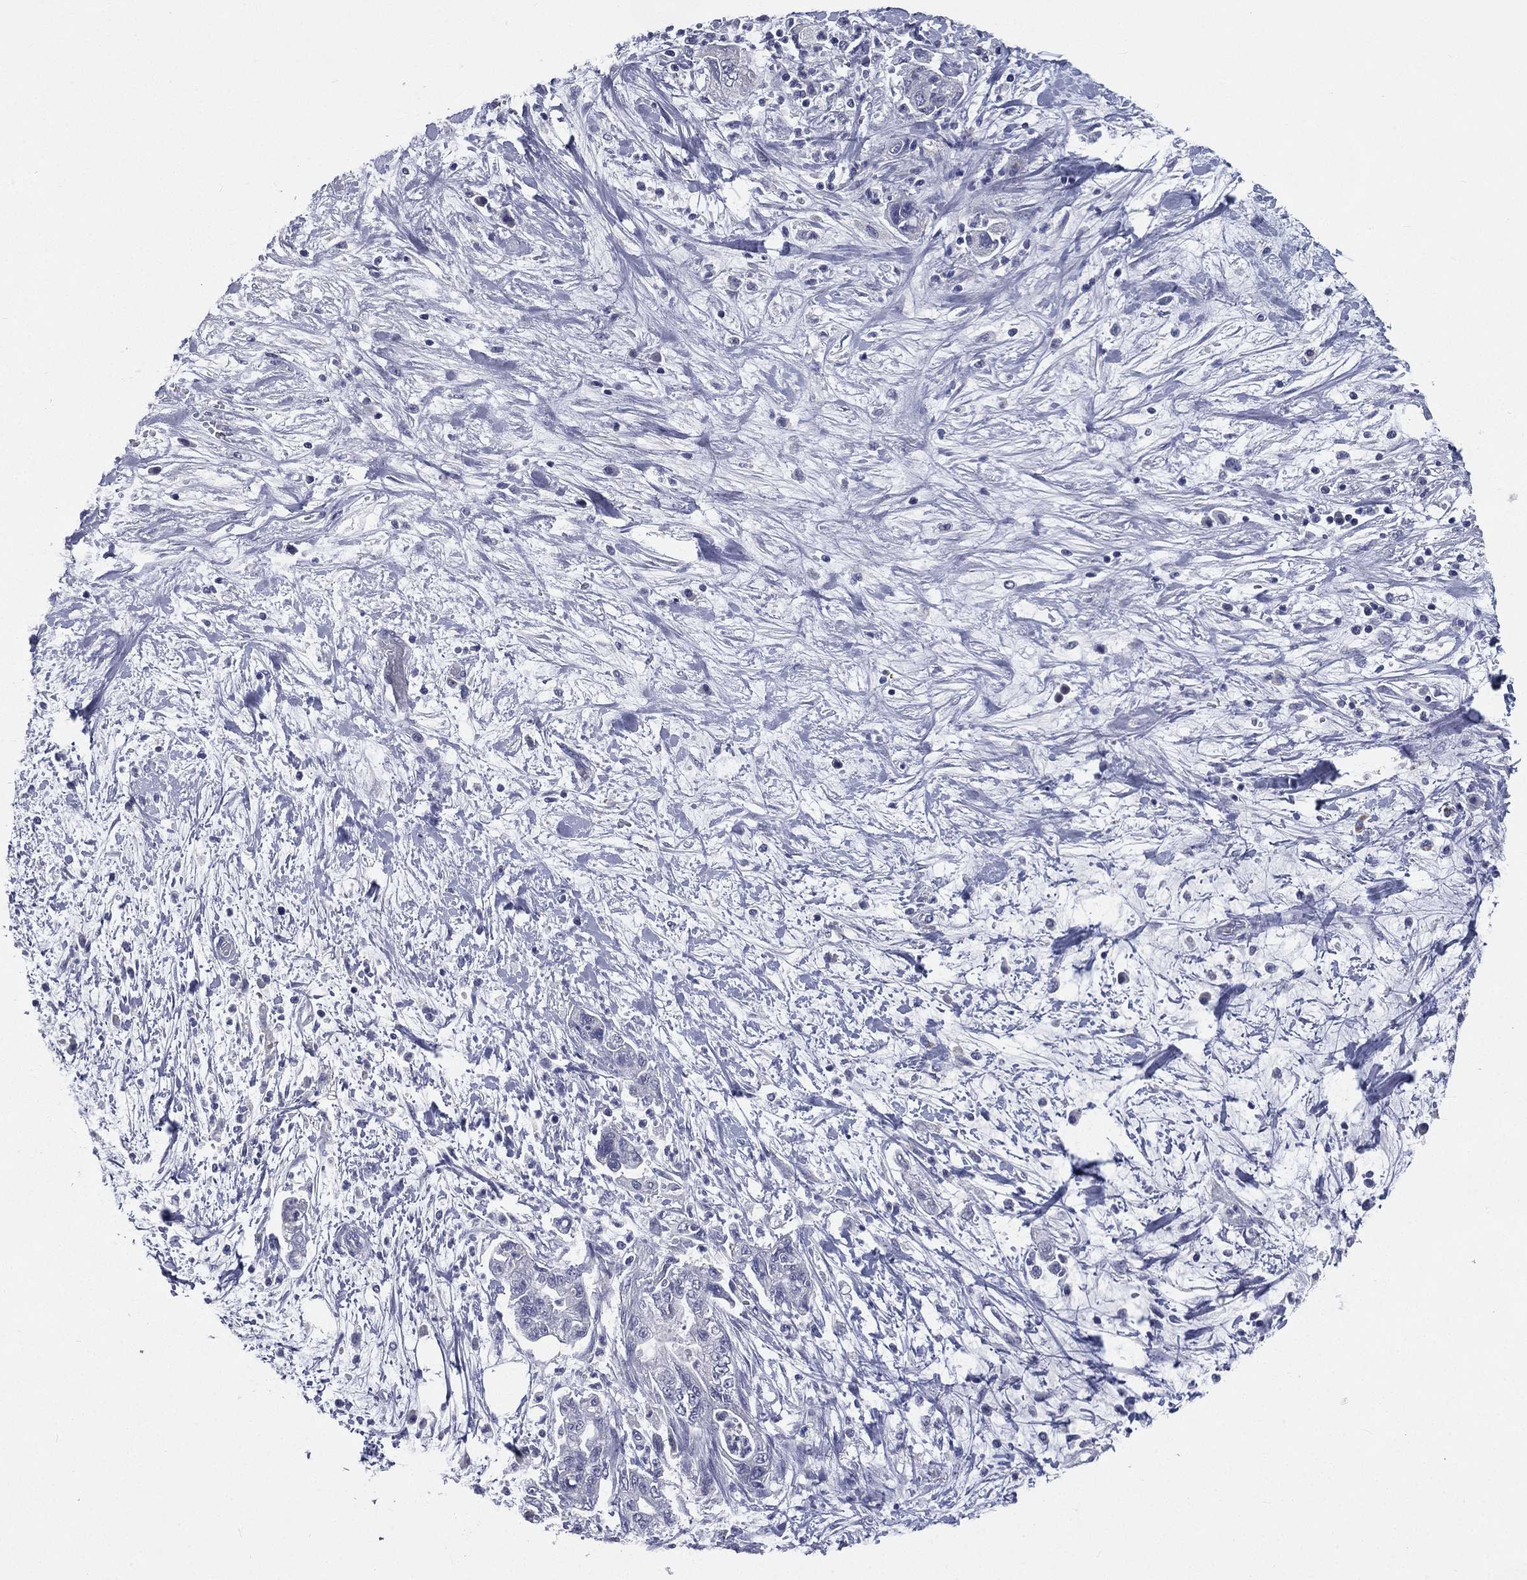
{"staining": {"intensity": "negative", "quantity": "none", "location": "none"}, "tissue": "pancreatic cancer", "cell_type": "Tumor cells", "image_type": "cancer", "snomed": [{"axis": "morphology", "description": "Adenocarcinoma, NOS"}, {"axis": "topography", "description": "Pancreas"}], "caption": "Tumor cells show no significant protein staining in pancreatic cancer.", "gene": "IFT27", "patient": {"sex": "female", "age": 73}}